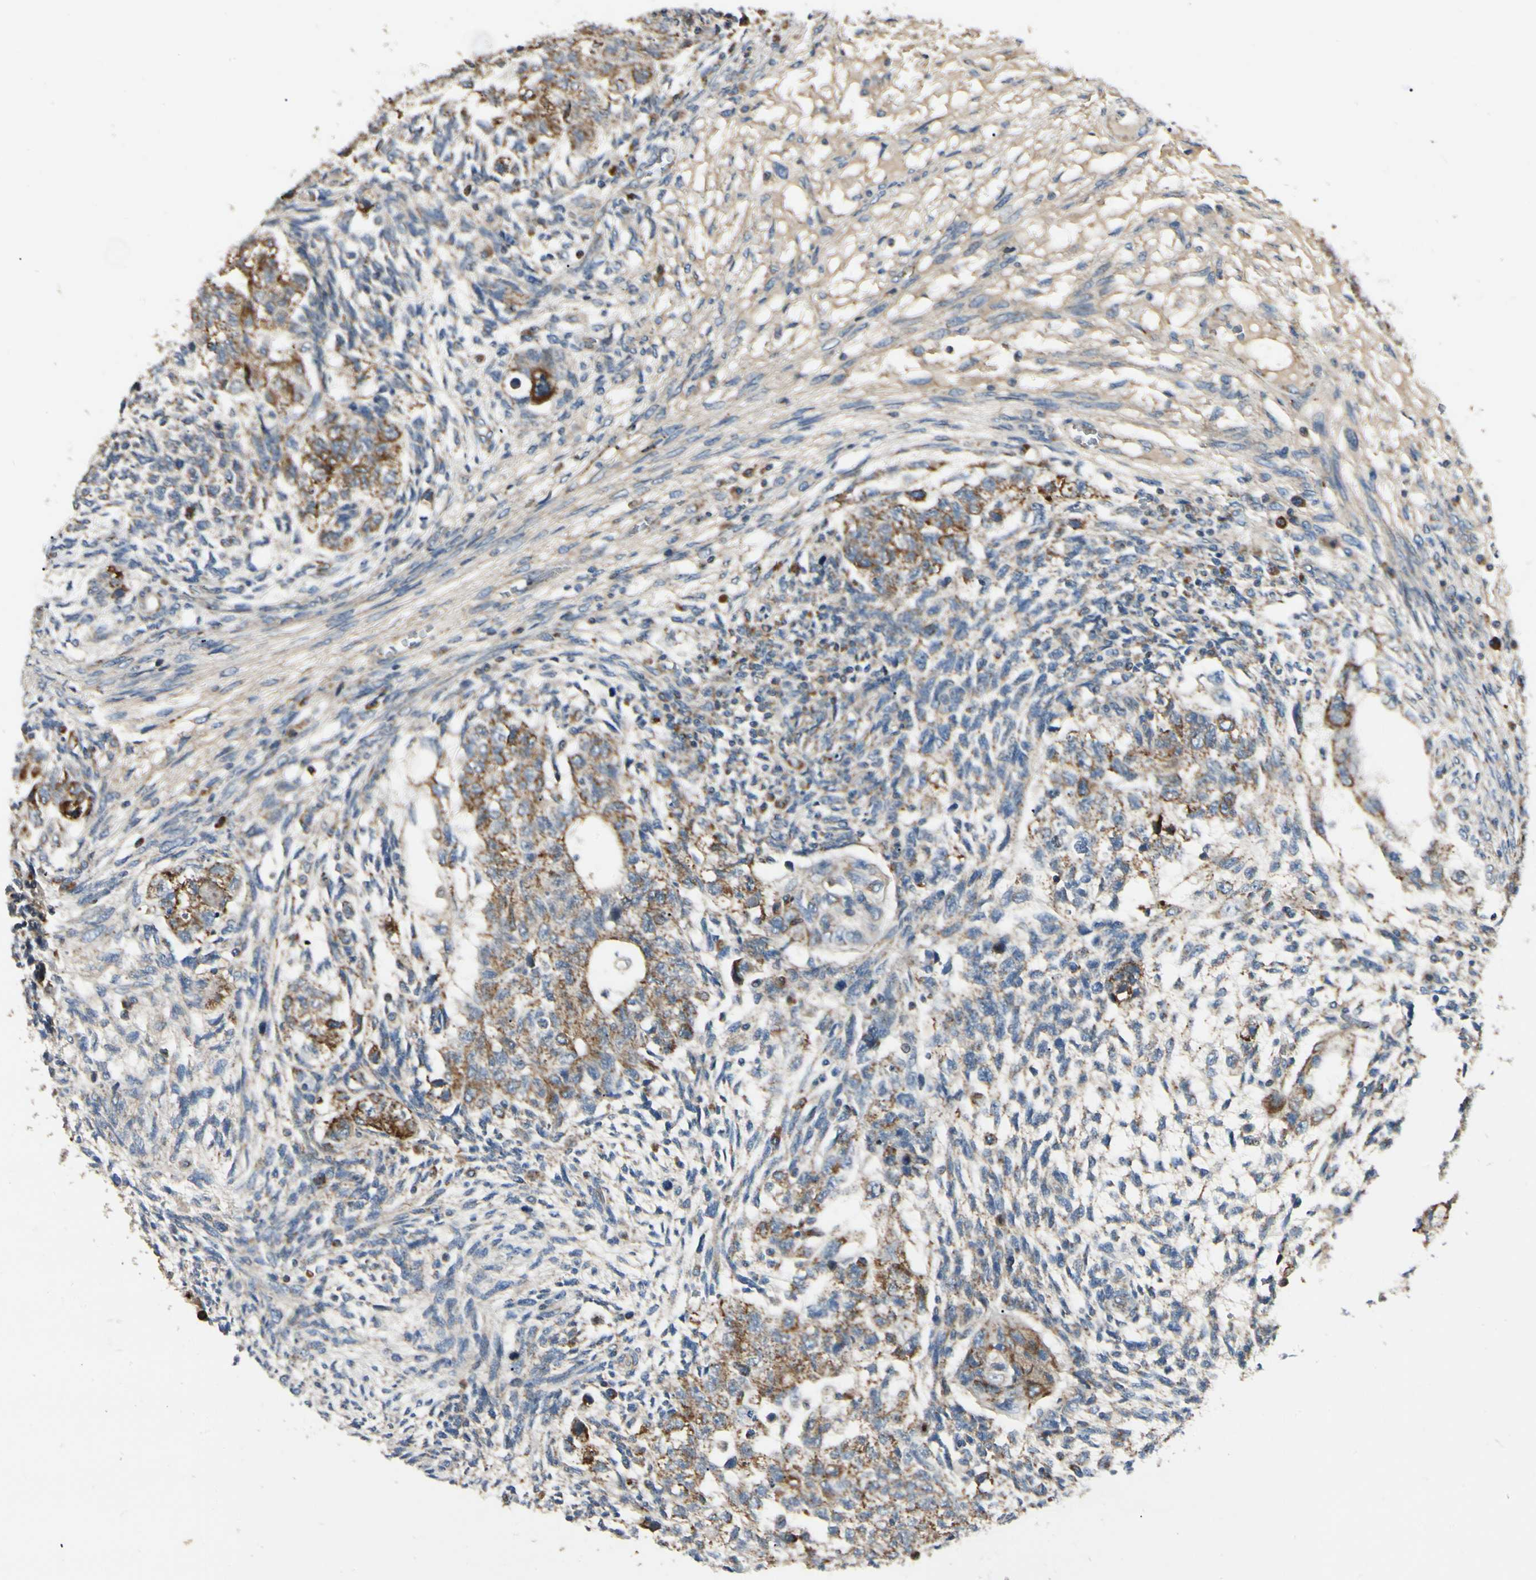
{"staining": {"intensity": "moderate", "quantity": ">75%", "location": "cytoplasmic/membranous"}, "tissue": "testis cancer", "cell_type": "Tumor cells", "image_type": "cancer", "snomed": [{"axis": "morphology", "description": "Normal tissue, NOS"}, {"axis": "morphology", "description": "Carcinoma, Embryonal, NOS"}, {"axis": "topography", "description": "Testis"}], "caption": "Protein expression analysis of human testis cancer reveals moderate cytoplasmic/membranous positivity in approximately >75% of tumor cells.", "gene": "MRPL9", "patient": {"sex": "male", "age": 36}}